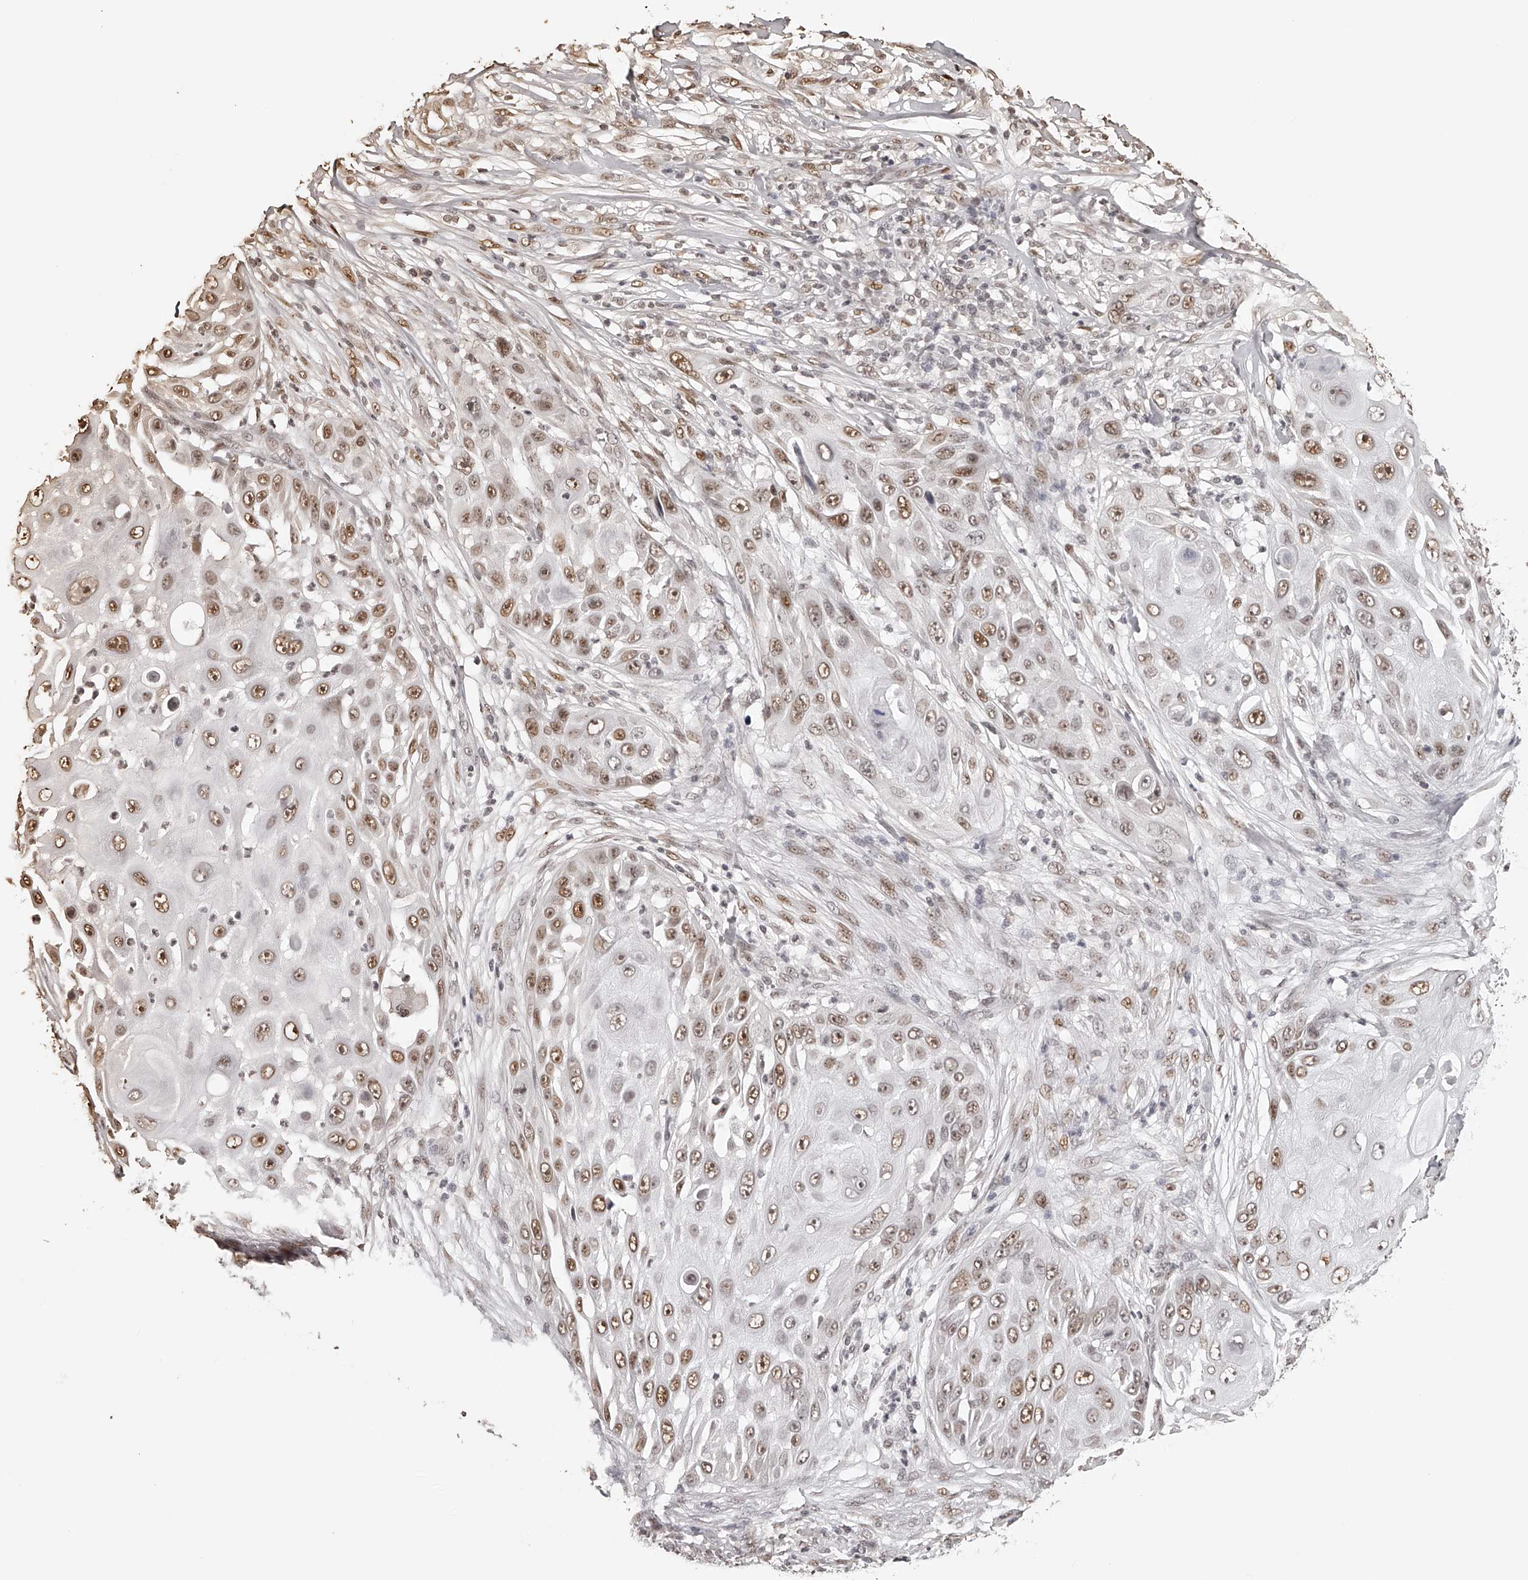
{"staining": {"intensity": "moderate", "quantity": ">75%", "location": "nuclear"}, "tissue": "skin cancer", "cell_type": "Tumor cells", "image_type": "cancer", "snomed": [{"axis": "morphology", "description": "Squamous cell carcinoma, NOS"}, {"axis": "topography", "description": "Skin"}], "caption": "Skin cancer (squamous cell carcinoma) tissue exhibits moderate nuclear positivity in approximately >75% of tumor cells", "gene": "ZNF503", "patient": {"sex": "female", "age": 44}}